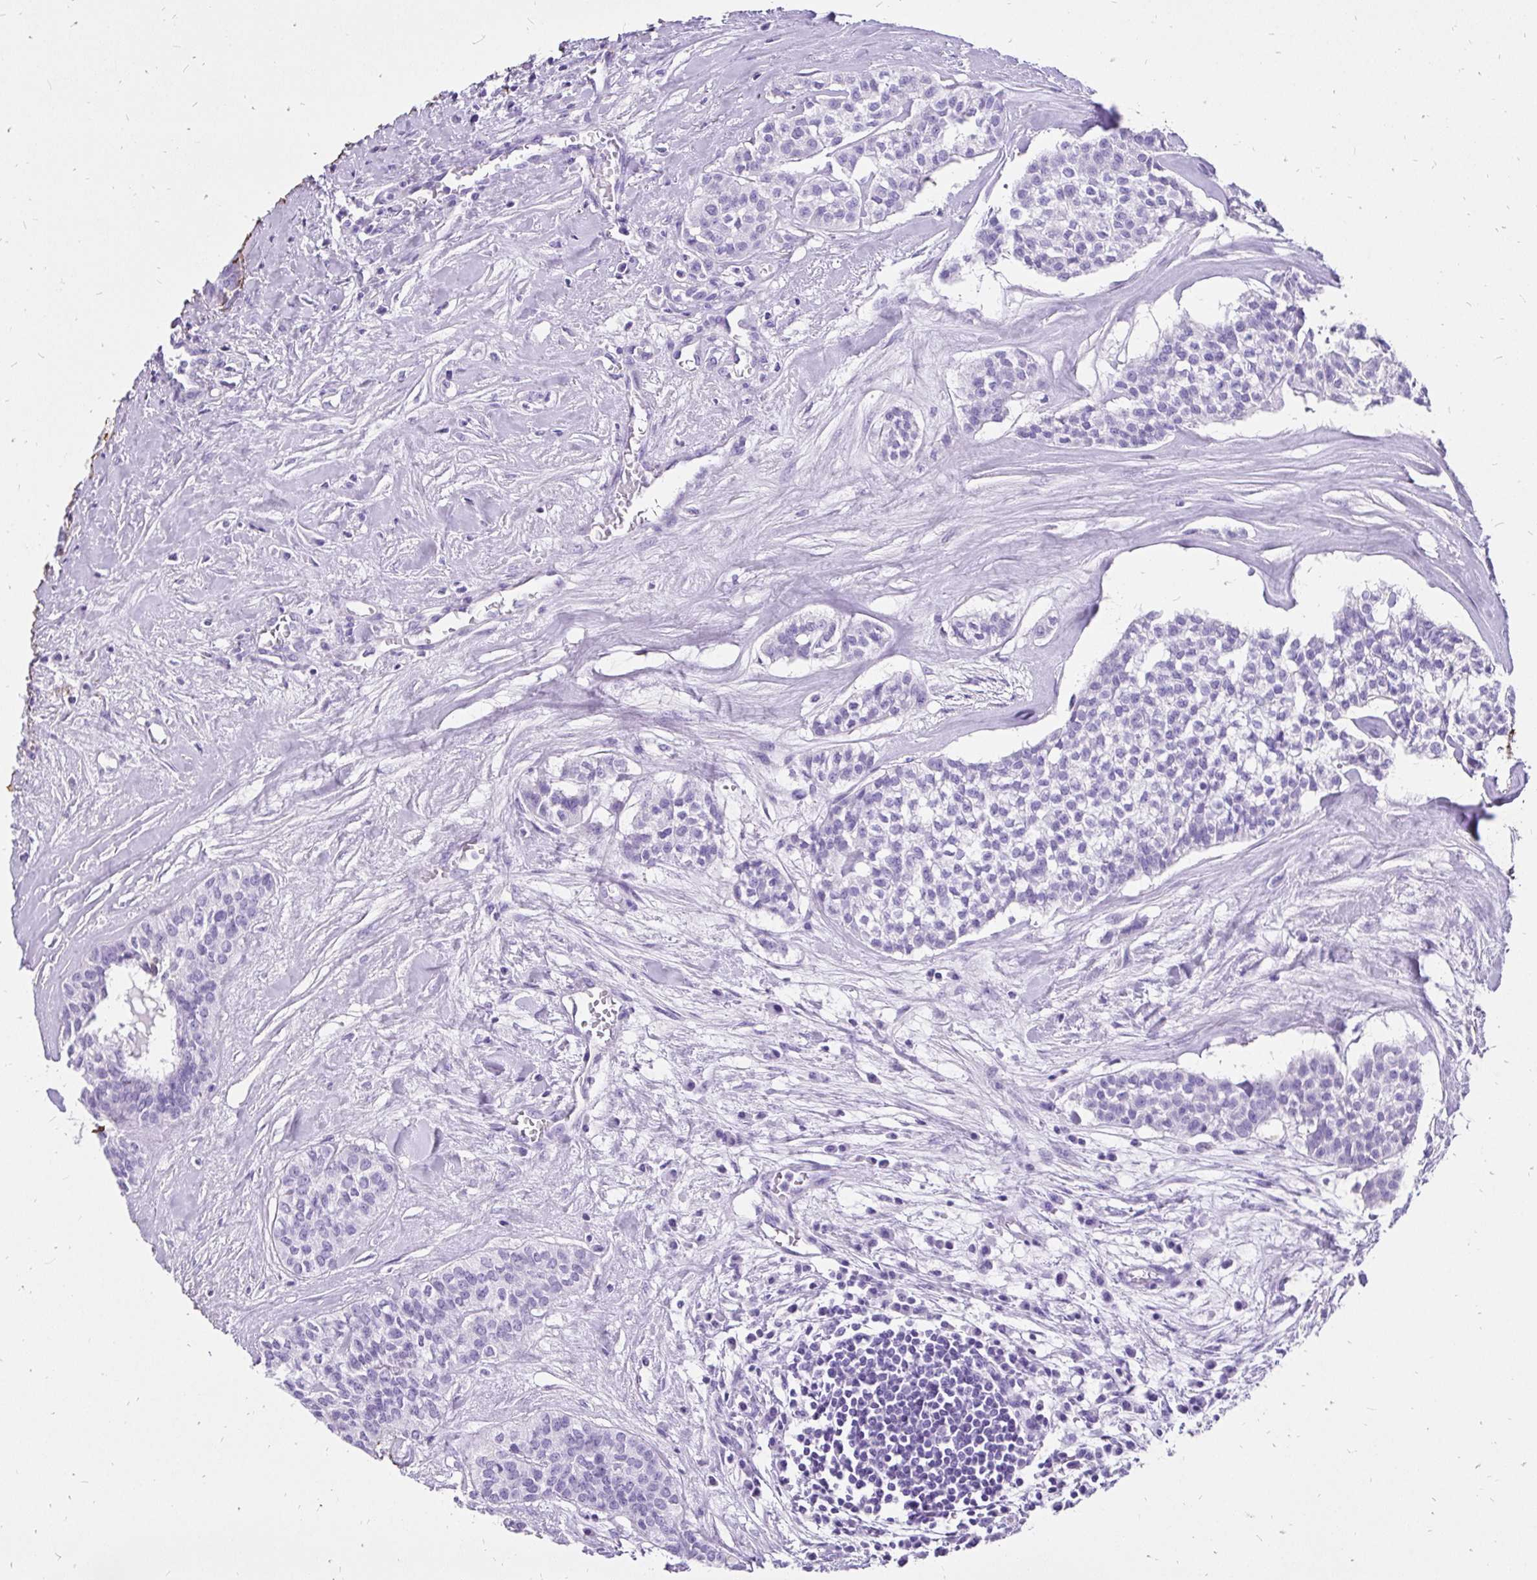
{"staining": {"intensity": "negative", "quantity": "none", "location": "none"}, "tissue": "head and neck cancer", "cell_type": "Tumor cells", "image_type": "cancer", "snomed": [{"axis": "morphology", "description": "Adenocarcinoma, NOS"}, {"axis": "topography", "description": "Head-Neck"}], "caption": "There is no significant expression in tumor cells of head and neck cancer.", "gene": "KRT13", "patient": {"sex": "male", "age": 81}}